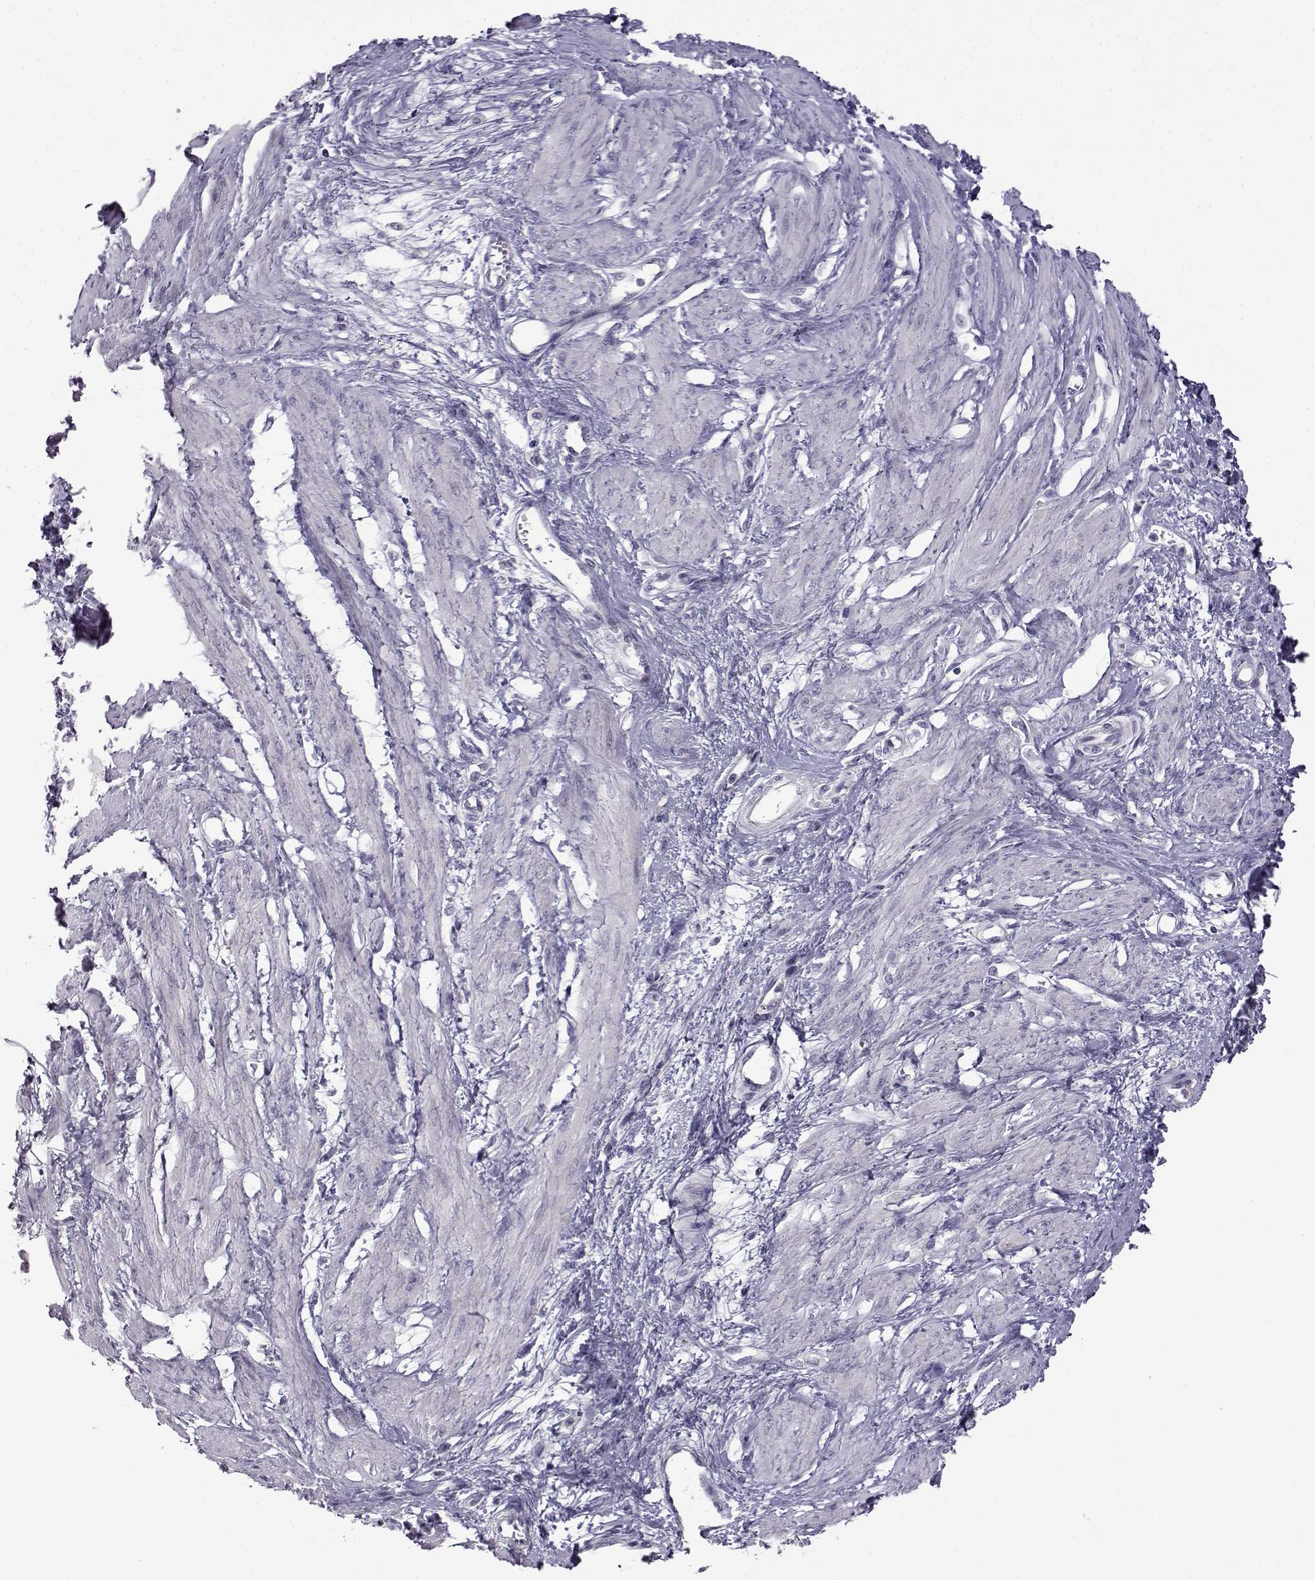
{"staining": {"intensity": "negative", "quantity": "none", "location": "none"}, "tissue": "smooth muscle", "cell_type": "Smooth muscle cells", "image_type": "normal", "snomed": [{"axis": "morphology", "description": "Normal tissue, NOS"}, {"axis": "topography", "description": "Smooth muscle"}, {"axis": "topography", "description": "Uterus"}], "caption": "An image of human smooth muscle is negative for staining in smooth muscle cells.", "gene": "VGF", "patient": {"sex": "female", "age": 39}}